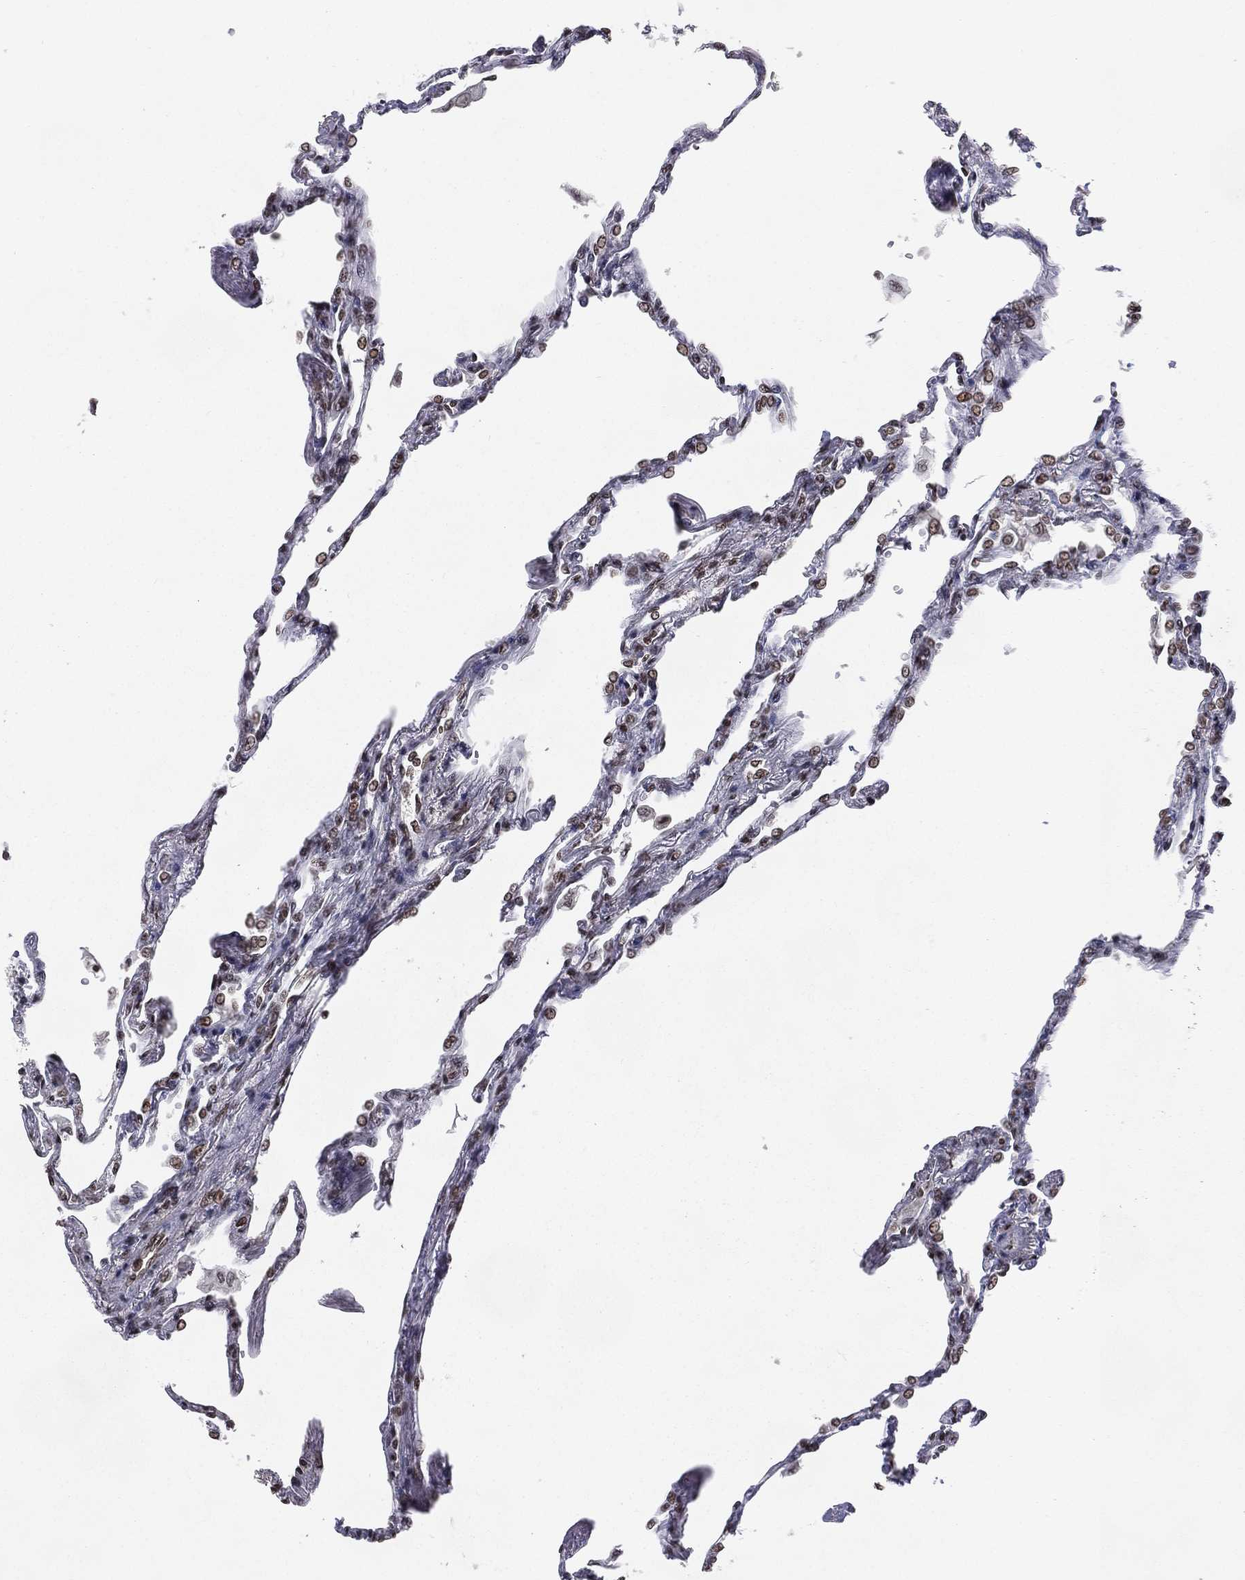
{"staining": {"intensity": "strong", "quantity": ">75%", "location": "nuclear"}, "tissue": "lung", "cell_type": "Alveolar cells", "image_type": "normal", "snomed": [{"axis": "morphology", "description": "Normal tissue, NOS"}, {"axis": "topography", "description": "Lung"}], "caption": "IHC (DAB) staining of normal human lung demonstrates strong nuclear protein expression in about >75% of alveolar cells. (IHC, brightfield microscopy, high magnification).", "gene": "RFX7", "patient": {"sex": "male", "age": 78}}